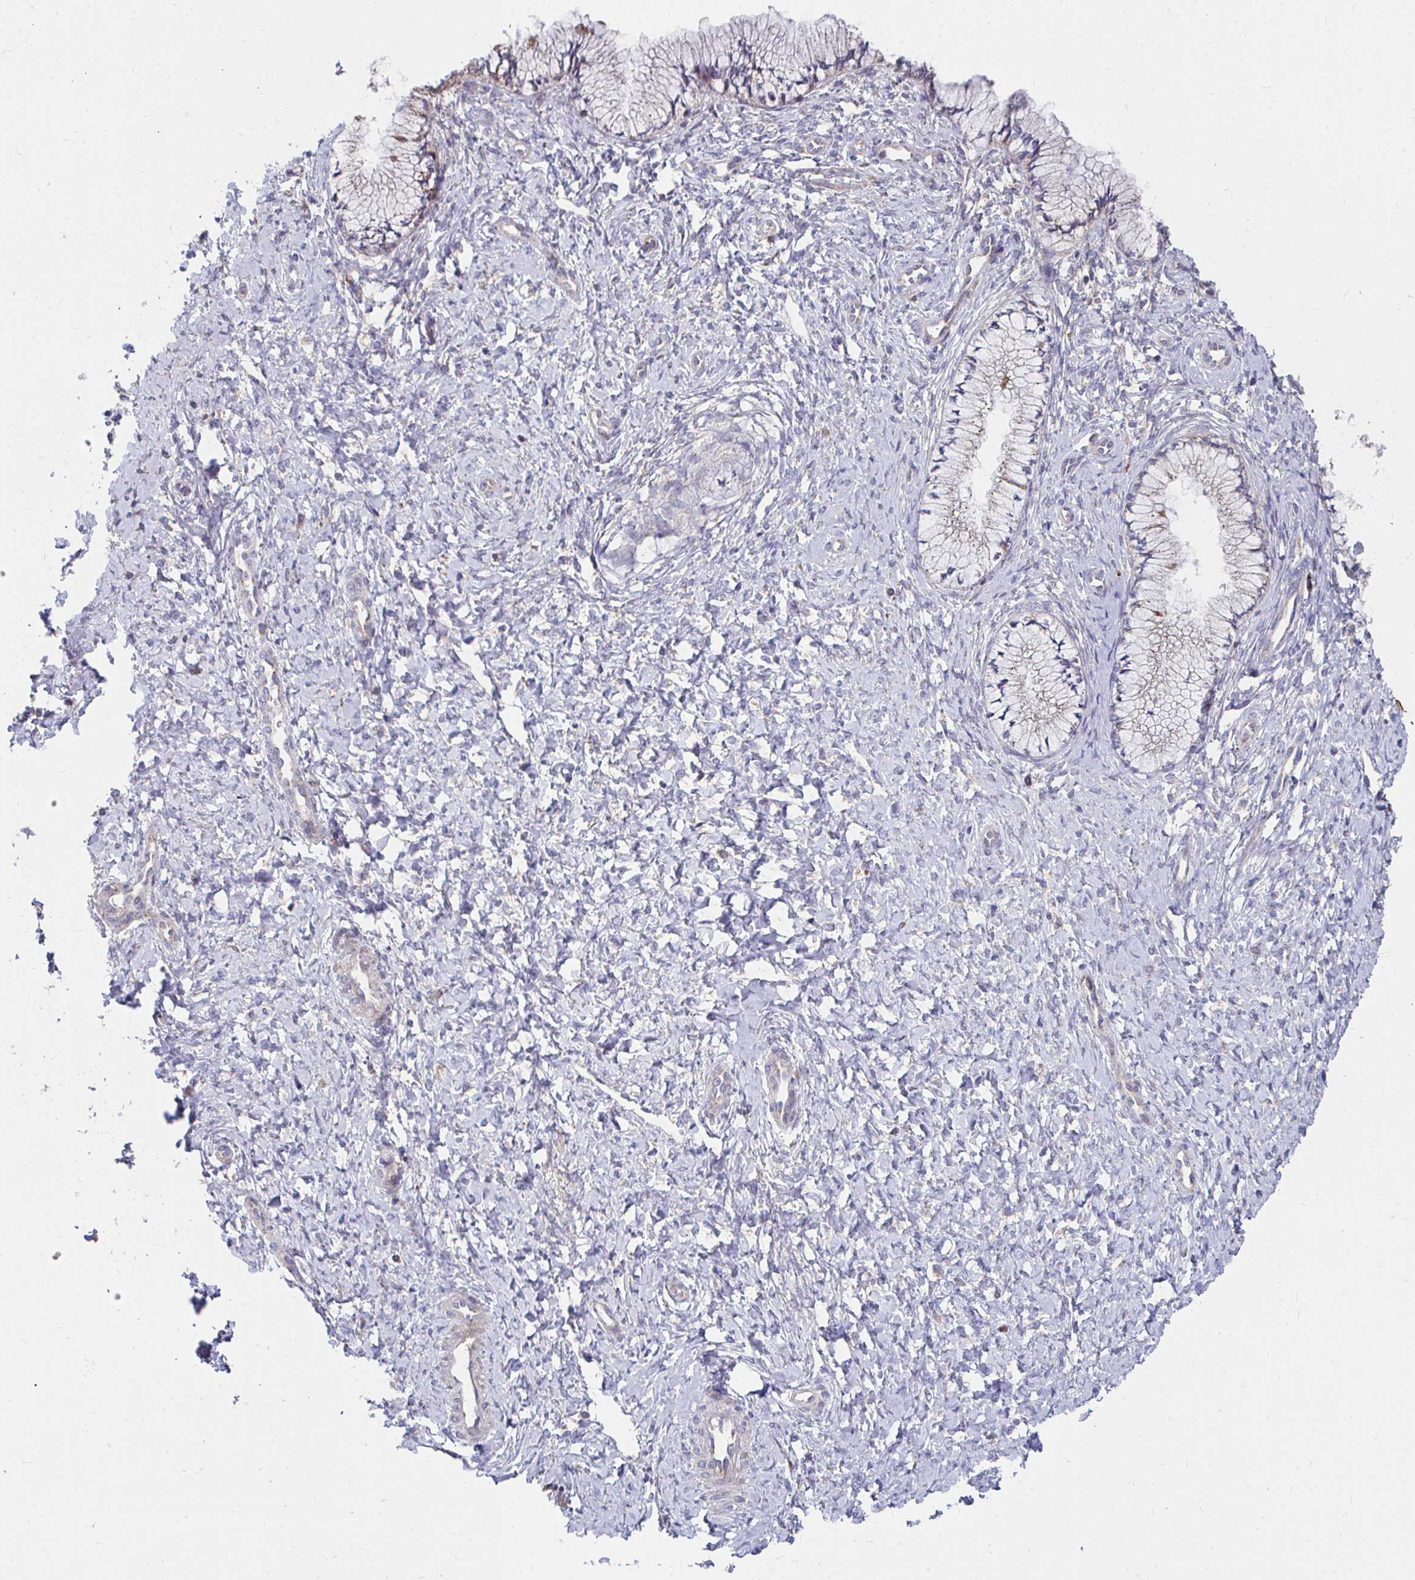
{"staining": {"intensity": "negative", "quantity": "none", "location": "none"}, "tissue": "cervix", "cell_type": "Glandular cells", "image_type": "normal", "snomed": [{"axis": "morphology", "description": "Normal tissue, NOS"}, {"axis": "topography", "description": "Cervix"}], "caption": "Micrograph shows no significant protein positivity in glandular cells of unremarkable cervix.", "gene": "PEX3", "patient": {"sex": "female", "age": 37}}